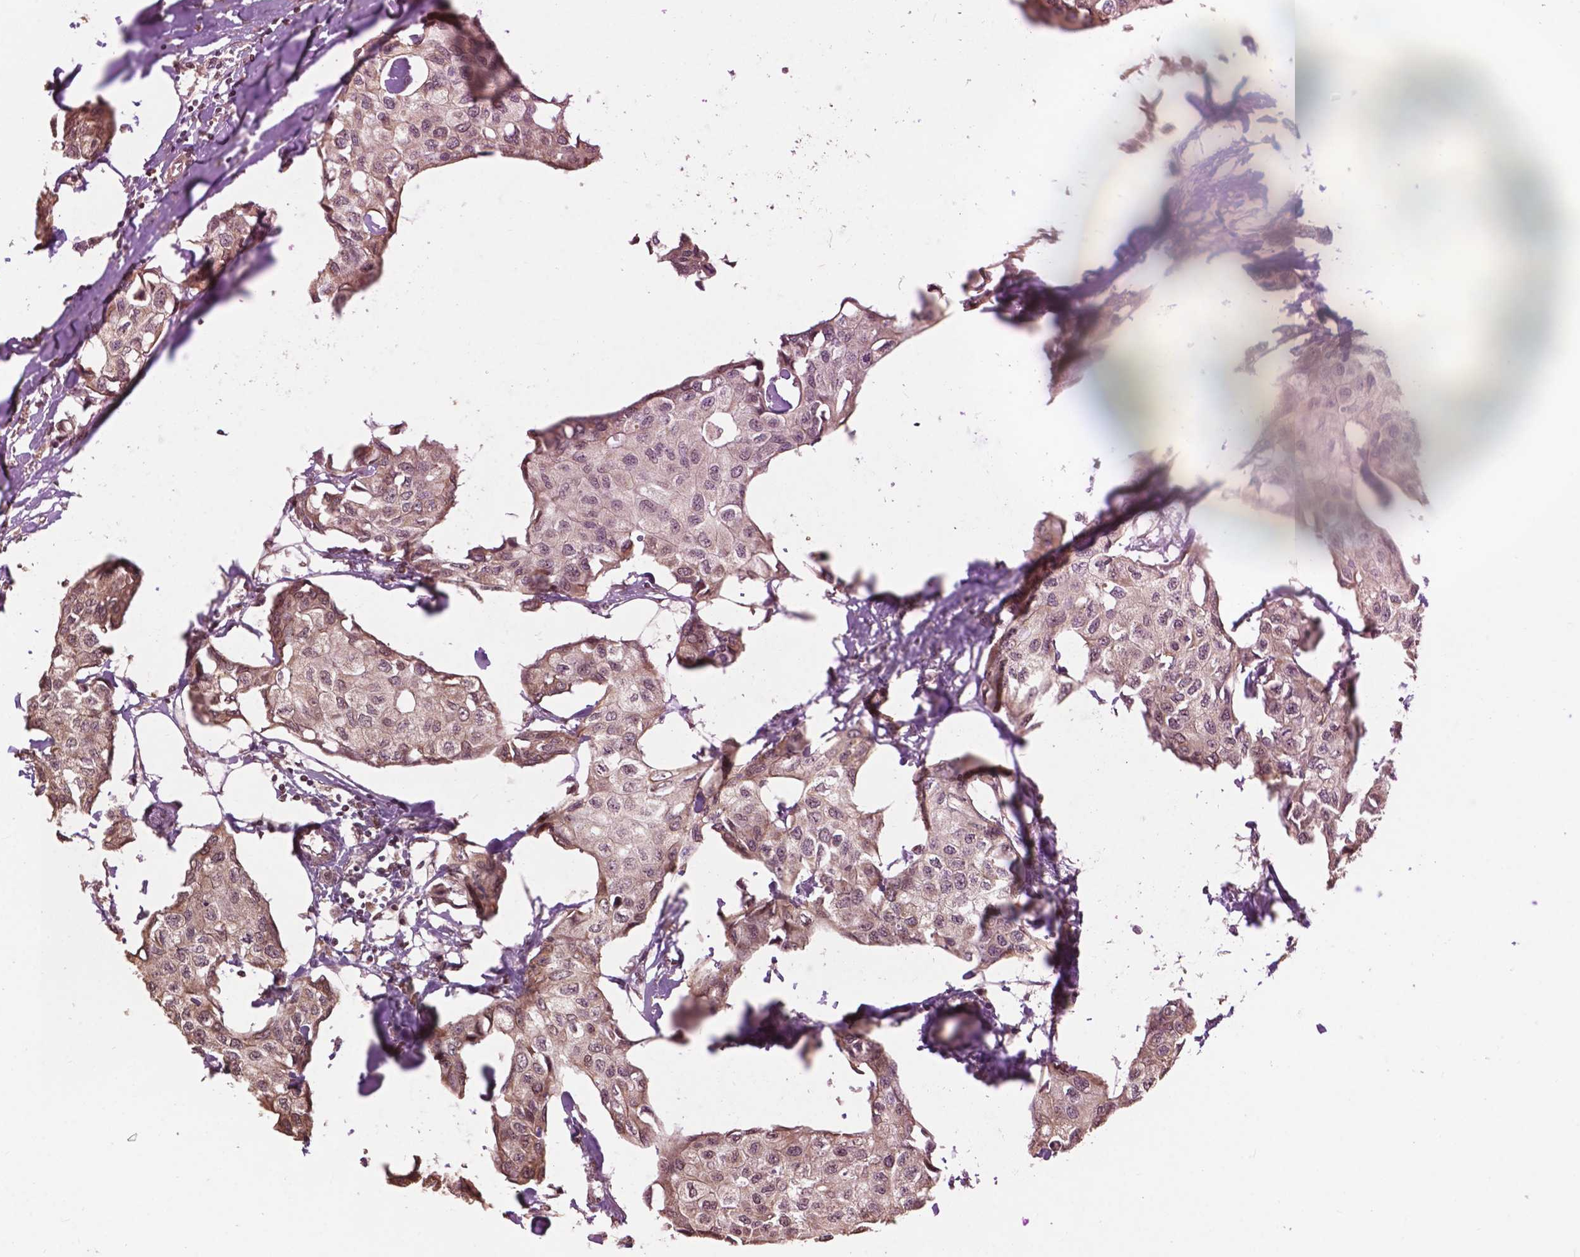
{"staining": {"intensity": "weak", "quantity": "25%-75%", "location": "cytoplasmic/membranous"}, "tissue": "breast cancer", "cell_type": "Tumor cells", "image_type": "cancer", "snomed": [{"axis": "morphology", "description": "Duct carcinoma"}, {"axis": "topography", "description": "Breast"}], "caption": "Breast cancer (intraductal carcinoma) tissue shows weak cytoplasmic/membranous expression in approximately 25%-75% of tumor cells", "gene": "GLRA2", "patient": {"sex": "female", "age": 80}}